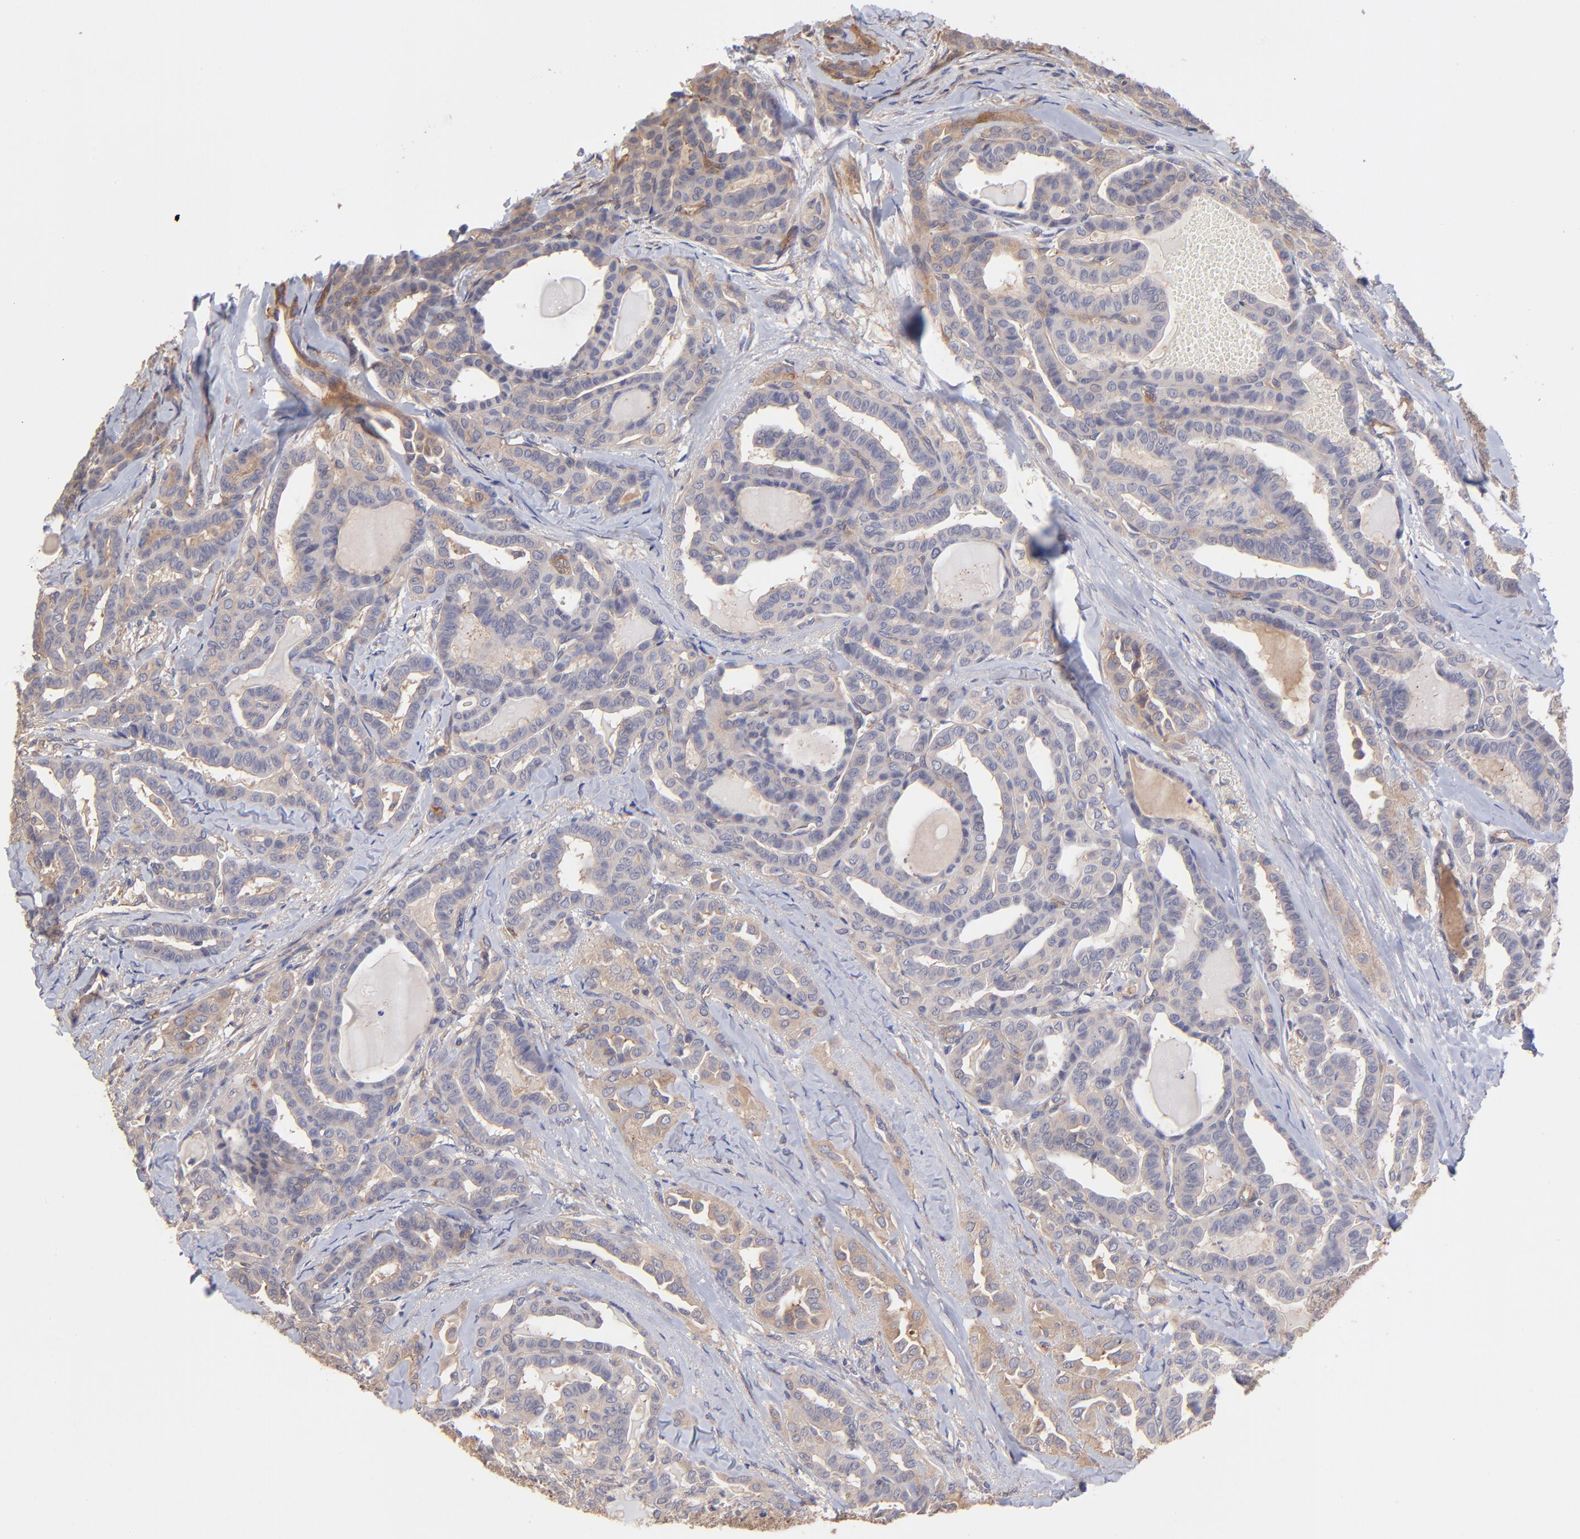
{"staining": {"intensity": "moderate", "quantity": "<25%", "location": "cytoplasmic/membranous"}, "tissue": "thyroid cancer", "cell_type": "Tumor cells", "image_type": "cancer", "snomed": [{"axis": "morphology", "description": "Carcinoma, NOS"}, {"axis": "topography", "description": "Thyroid gland"}], "caption": "Protein analysis of thyroid cancer tissue reveals moderate cytoplasmic/membranous staining in approximately <25% of tumor cells. Immunohistochemistry stains the protein in brown and the nuclei are stained blue.", "gene": "ASB7", "patient": {"sex": "female", "age": 91}}